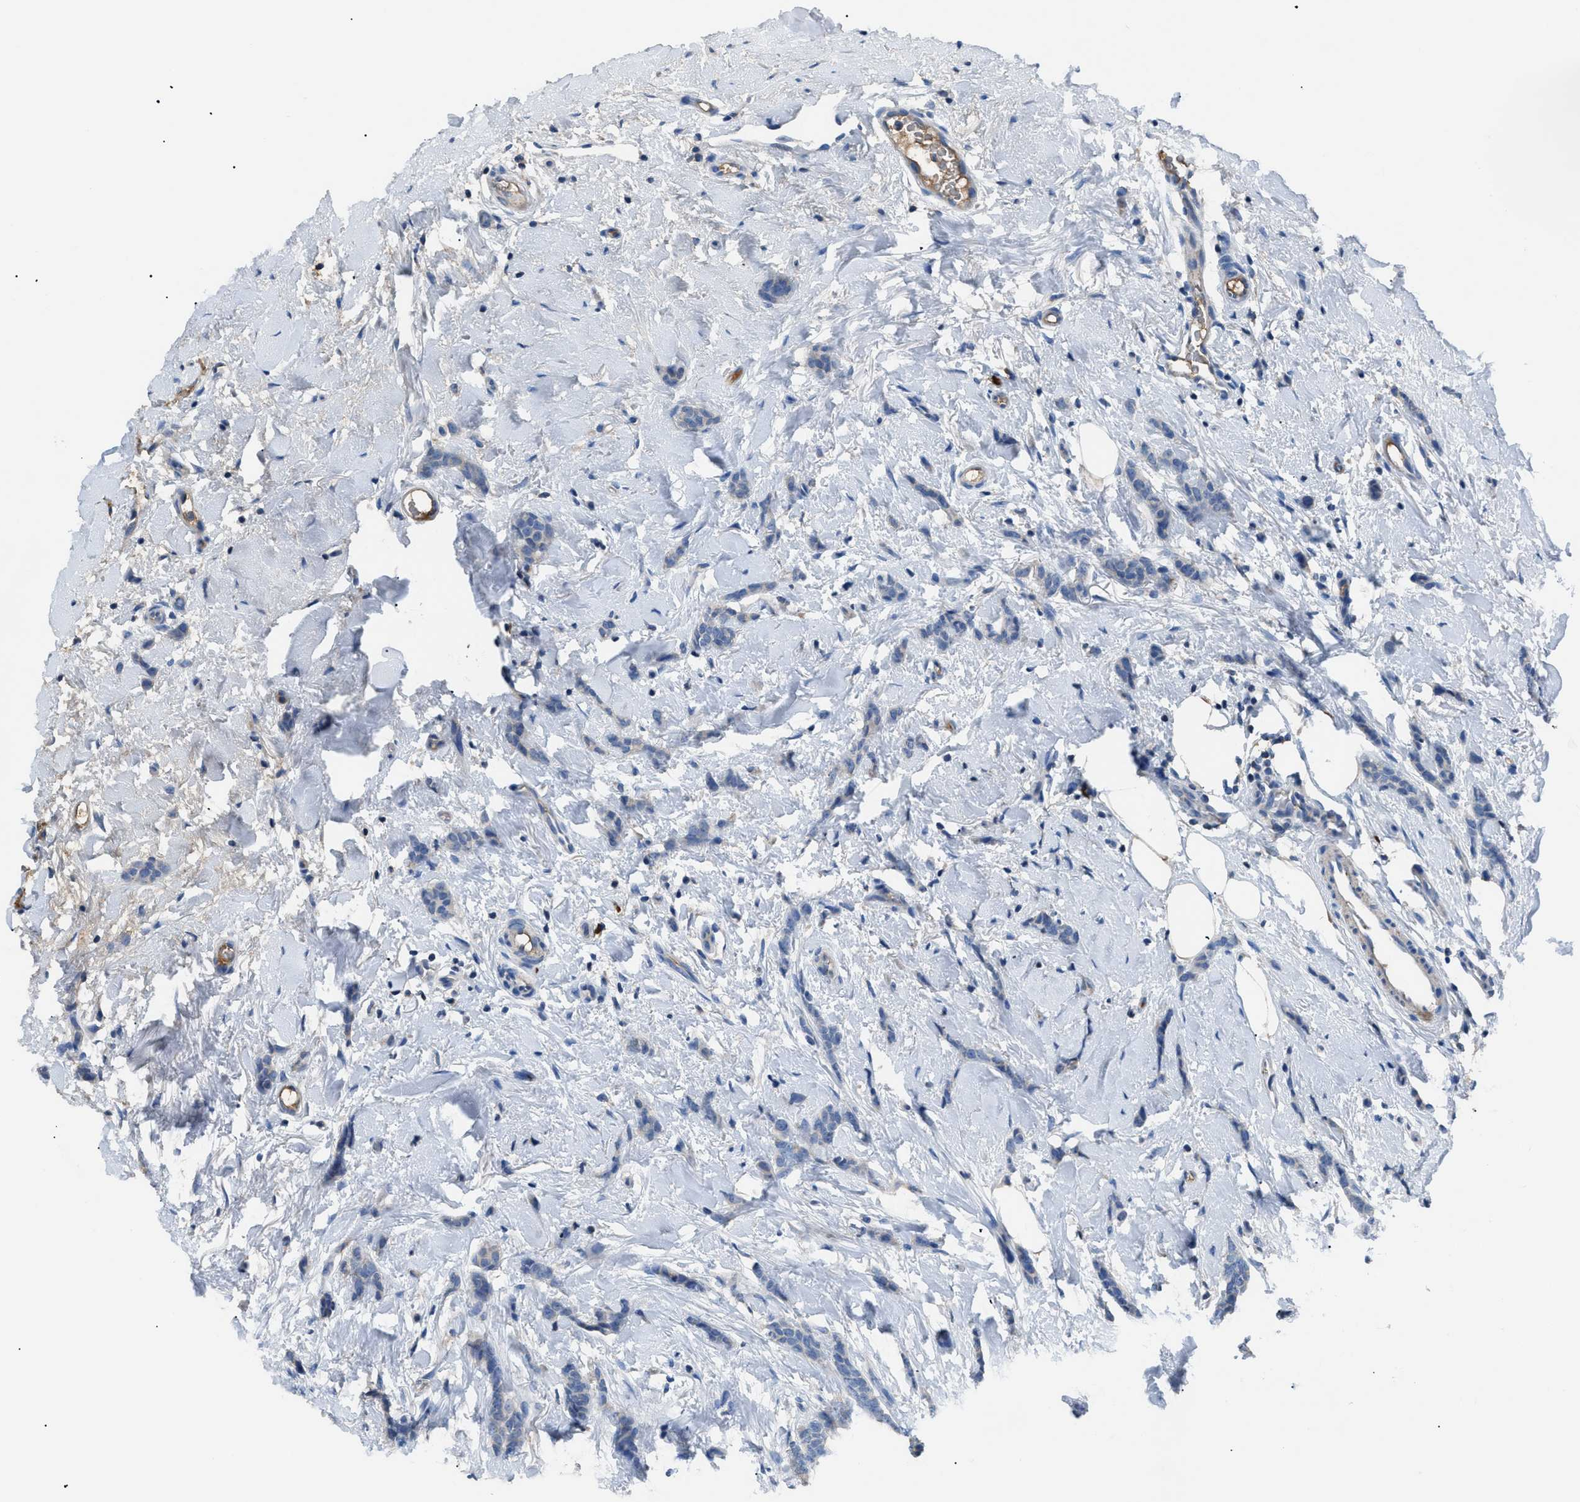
{"staining": {"intensity": "negative", "quantity": "none", "location": "none"}, "tissue": "breast cancer", "cell_type": "Tumor cells", "image_type": "cancer", "snomed": [{"axis": "morphology", "description": "Lobular carcinoma"}, {"axis": "topography", "description": "Skin"}, {"axis": "topography", "description": "Breast"}], "caption": "Tumor cells are negative for protein expression in human breast lobular carcinoma. (DAB immunohistochemistry with hematoxylin counter stain).", "gene": "SGCZ", "patient": {"sex": "female", "age": 46}}